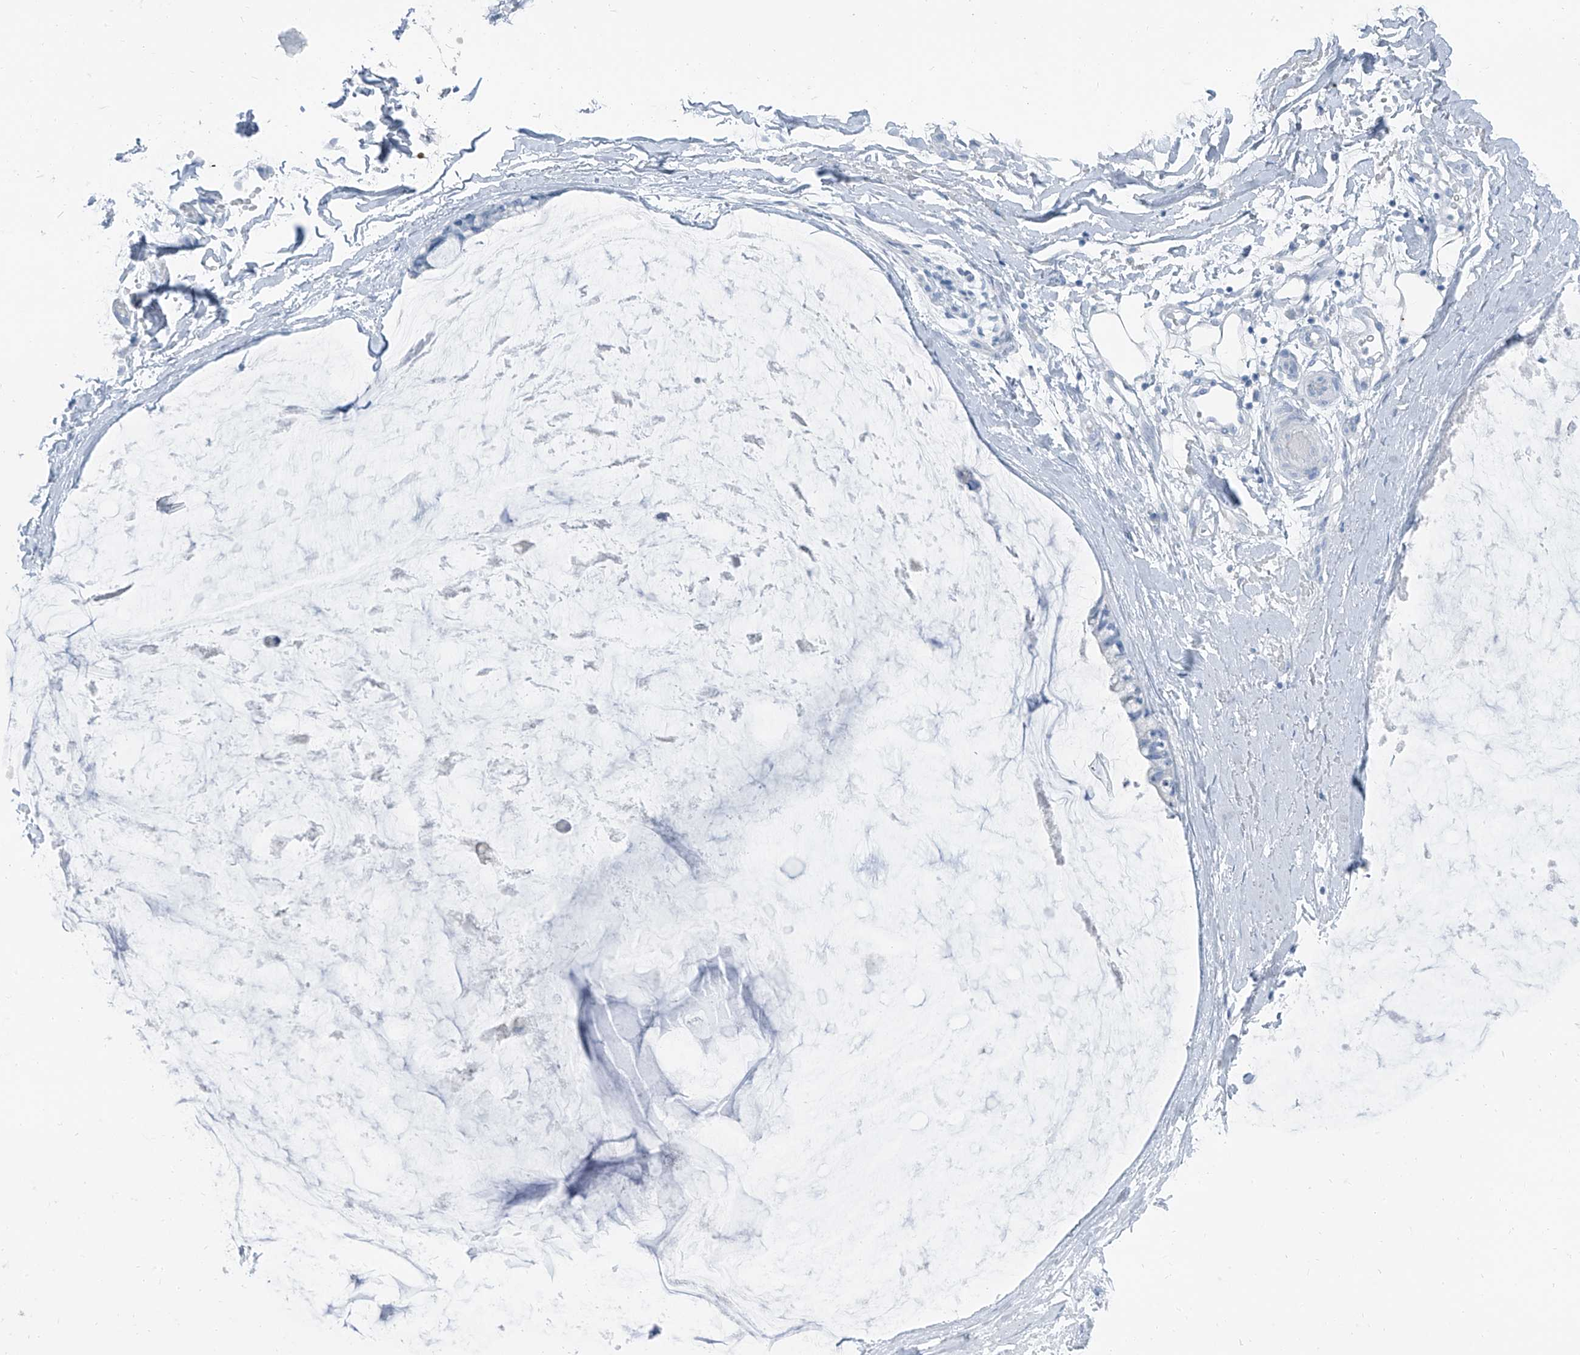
{"staining": {"intensity": "negative", "quantity": "none", "location": "none"}, "tissue": "ovarian cancer", "cell_type": "Tumor cells", "image_type": "cancer", "snomed": [{"axis": "morphology", "description": "Cystadenocarcinoma, mucinous, NOS"}, {"axis": "topography", "description": "Ovary"}], "caption": "Immunohistochemistry image of human ovarian cancer stained for a protein (brown), which reveals no staining in tumor cells.", "gene": "RGN", "patient": {"sex": "female", "age": 39}}